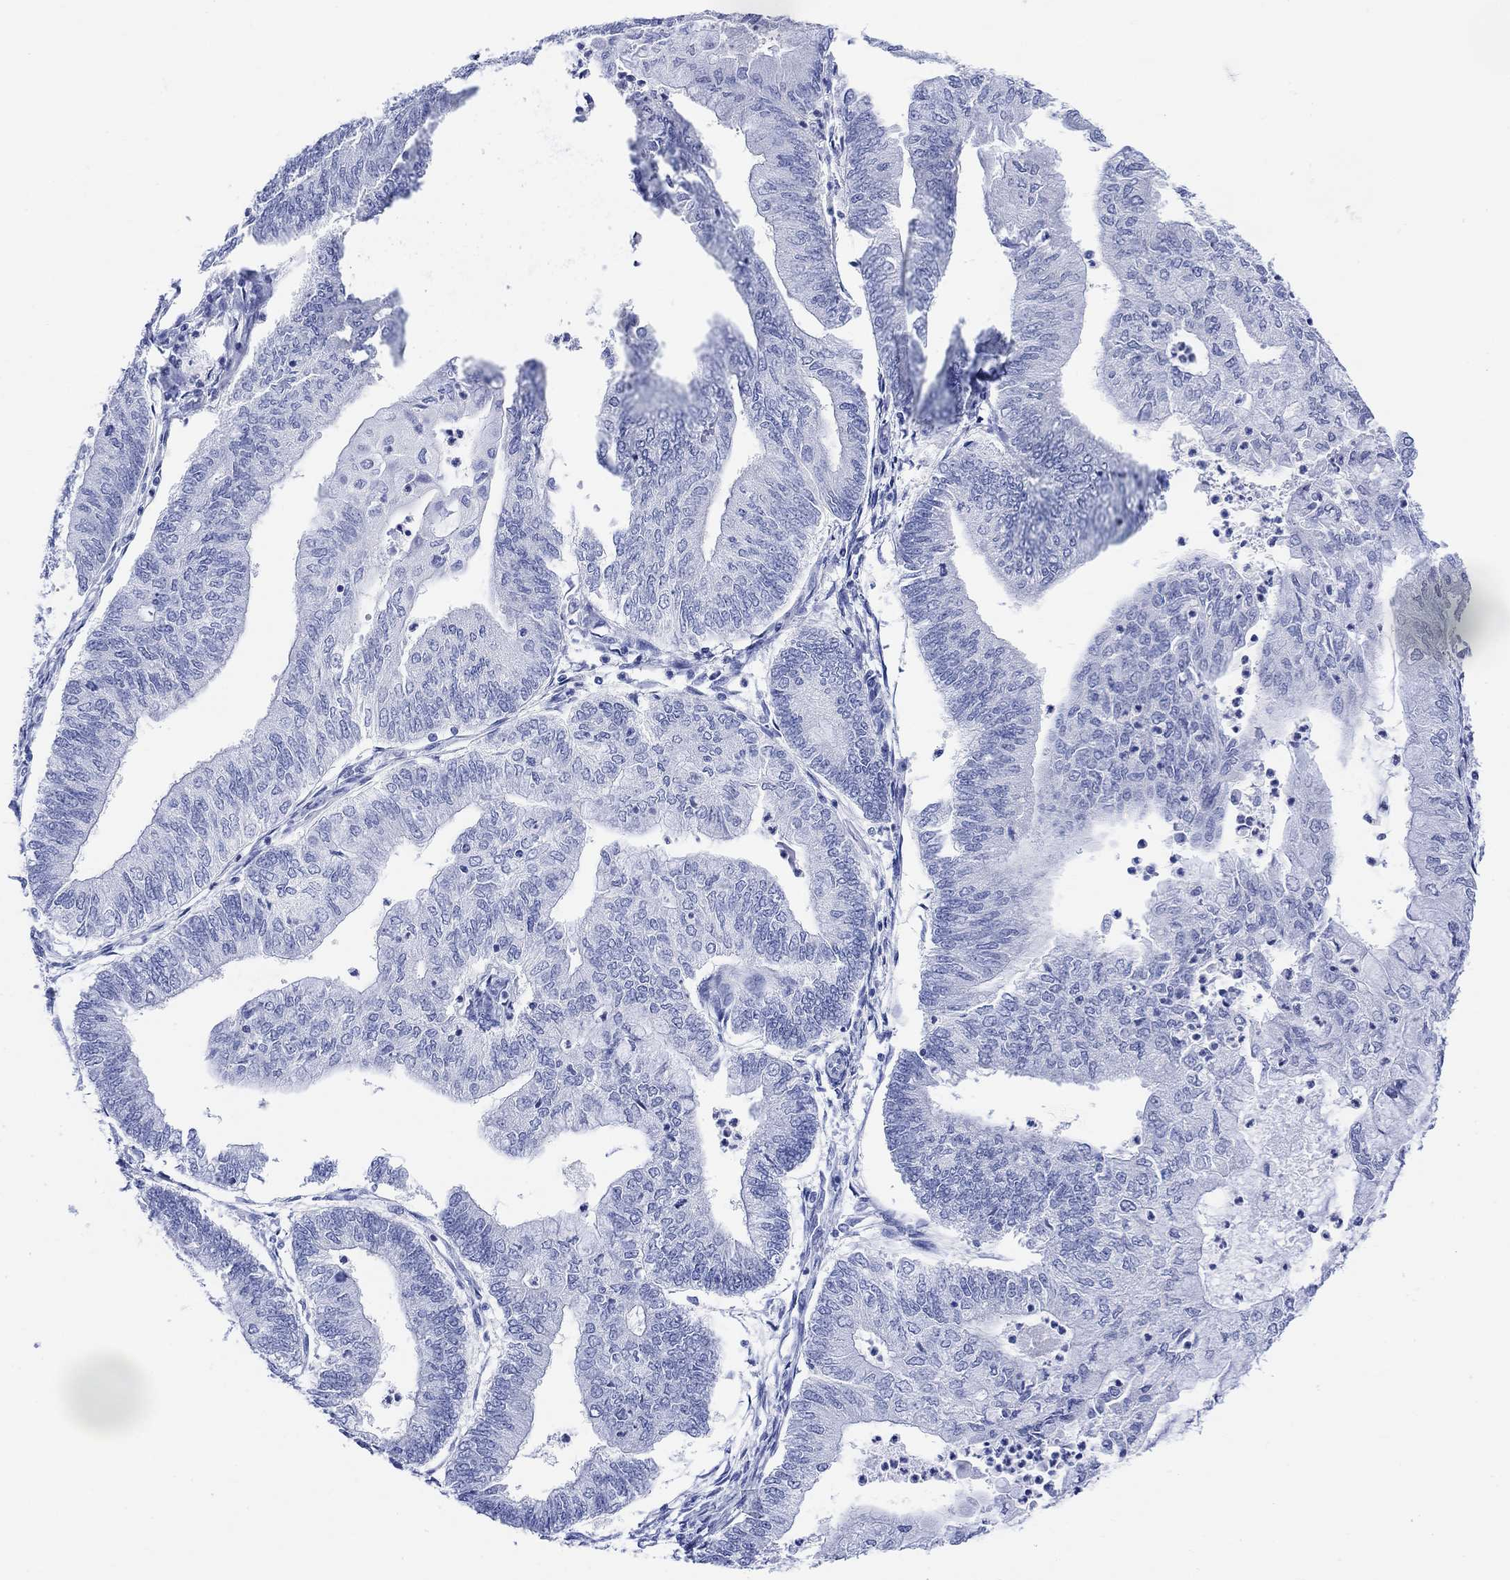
{"staining": {"intensity": "negative", "quantity": "none", "location": "none"}, "tissue": "endometrial cancer", "cell_type": "Tumor cells", "image_type": "cancer", "snomed": [{"axis": "morphology", "description": "Adenocarcinoma, NOS"}, {"axis": "topography", "description": "Endometrium"}], "caption": "Endometrial cancer was stained to show a protein in brown. There is no significant expression in tumor cells. The staining is performed using DAB (3,3'-diaminobenzidine) brown chromogen with nuclei counter-stained in using hematoxylin.", "gene": "GNG13", "patient": {"sex": "female", "age": 59}}